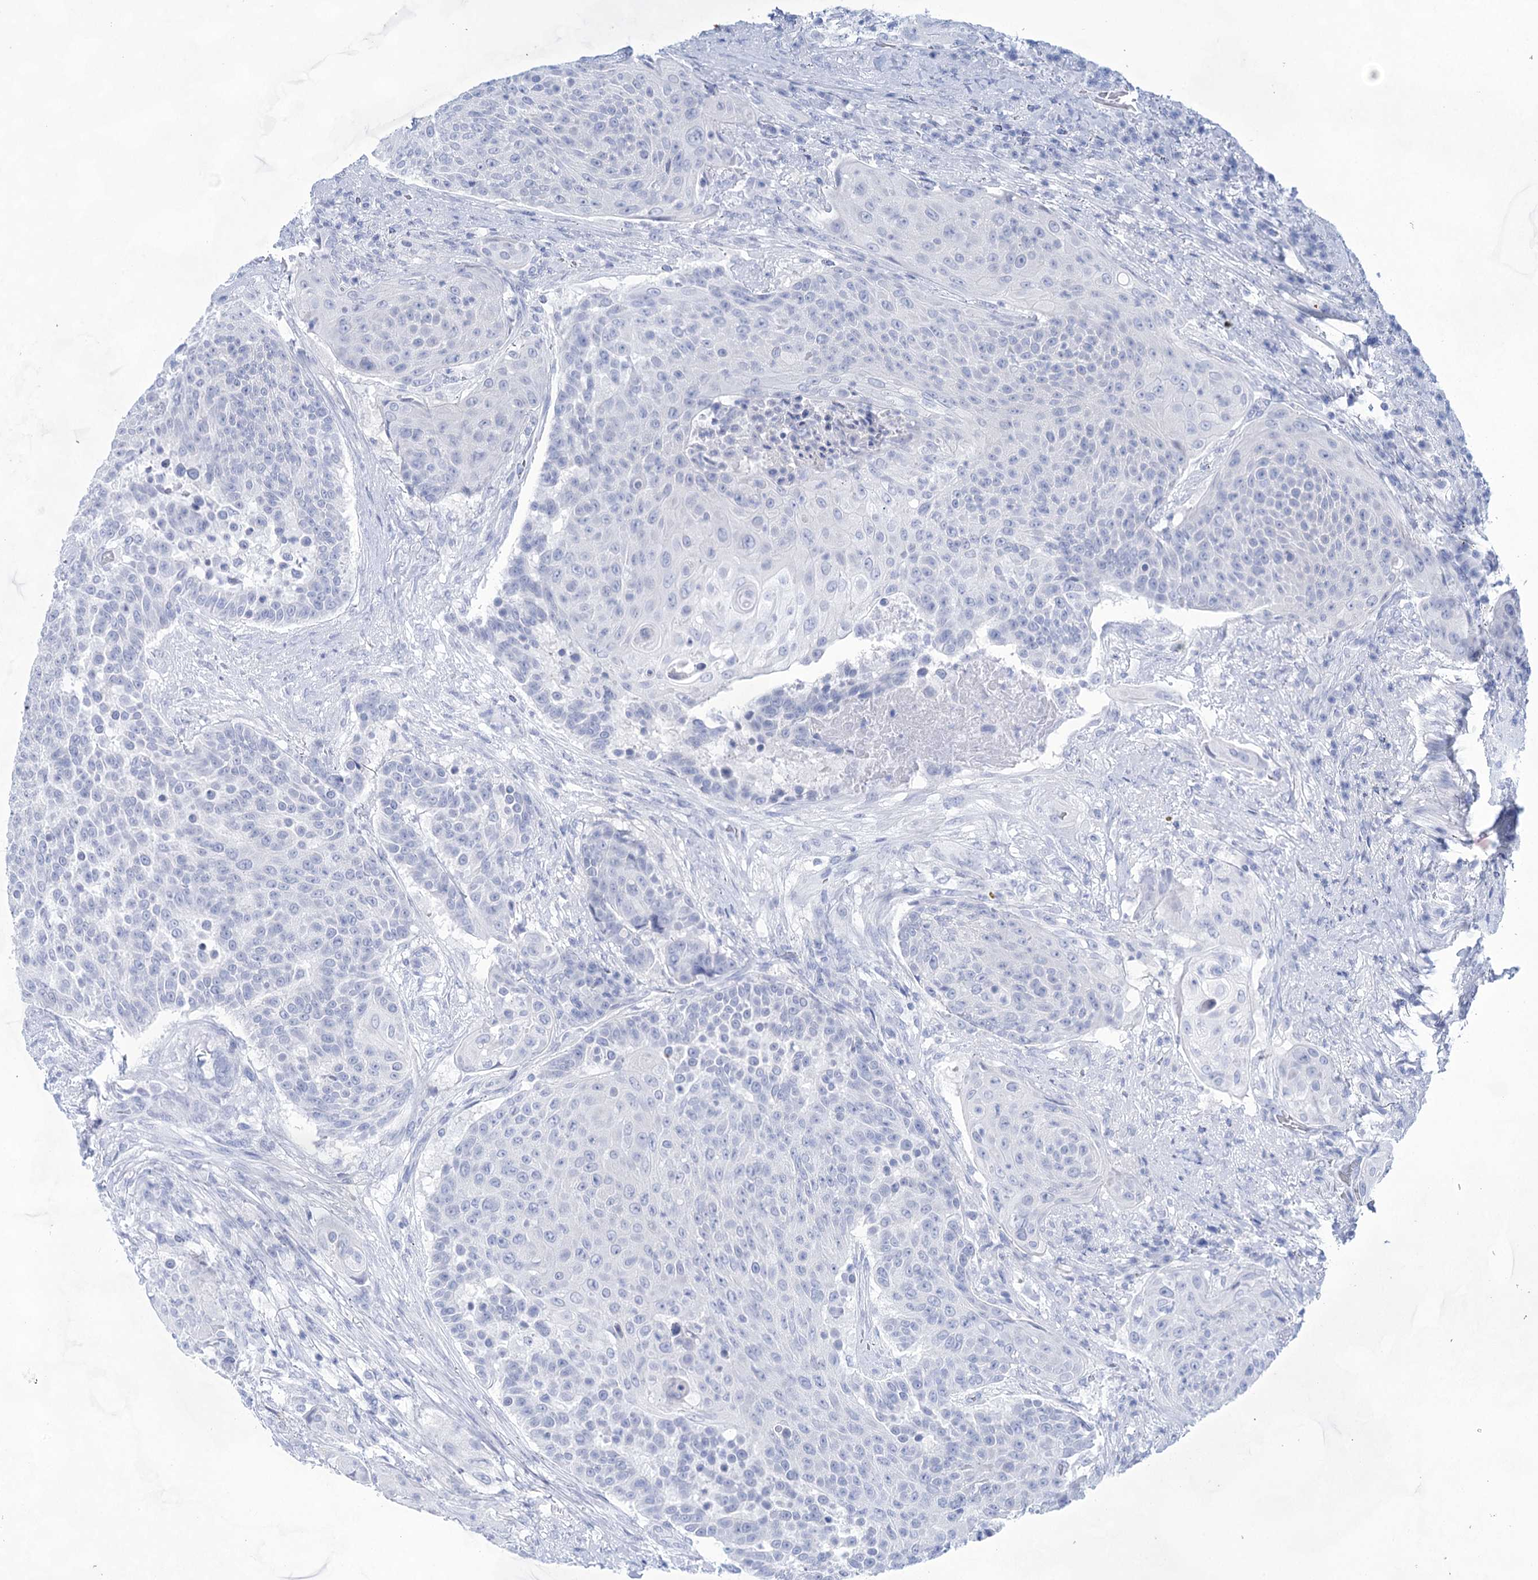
{"staining": {"intensity": "negative", "quantity": "none", "location": "none"}, "tissue": "urothelial cancer", "cell_type": "Tumor cells", "image_type": "cancer", "snomed": [{"axis": "morphology", "description": "Urothelial carcinoma, High grade"}, {"axis": "topography", "description": "Urinary bladder"}], "caption": "Tumor cells are negative for protein expression in human urothelial cancer.", "gene": "LALBA", "patient": {"sex": "female", "age": 63}}